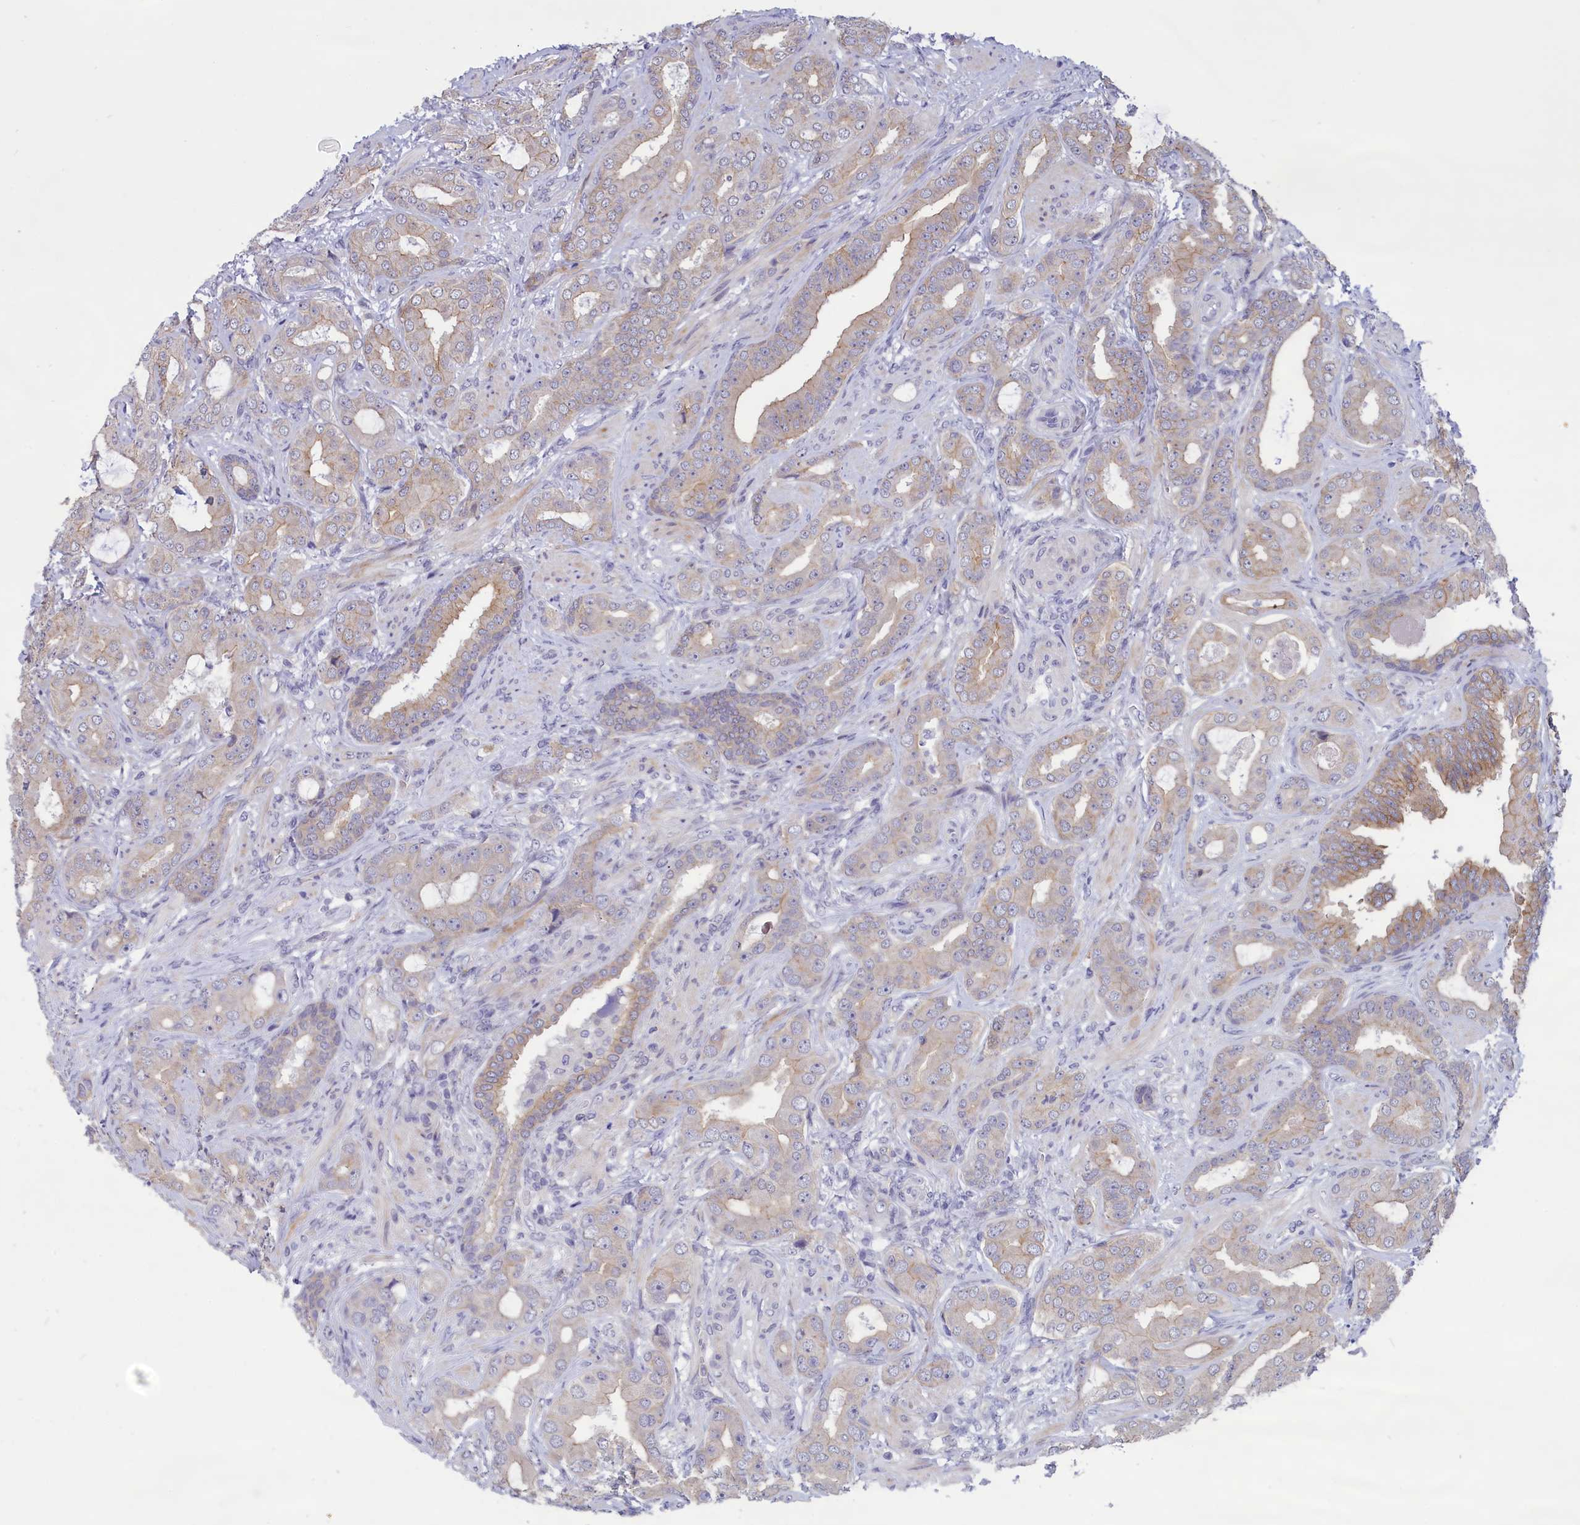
{"staining": {"intensity": "moderate", "quantity": "<25%", "location": "cytoplasmic/membranous"}, "tissue": "prostate cancer", "cell_type": "Tumor cells", "image_type": "cancer", "snomed": [{"axis": "morphology", "description": "Adenocarcinoma, Low grade"}, {"axis": "topography", "description": "Prostate"}], "caption": "Prostate cancer (adenocarcinoma (low-grade)) stained with a protein marker demonstrates moderate staining in tumor cells.", "gene": "CORO2A", "patient": {"sex": "male", "age": 57}}